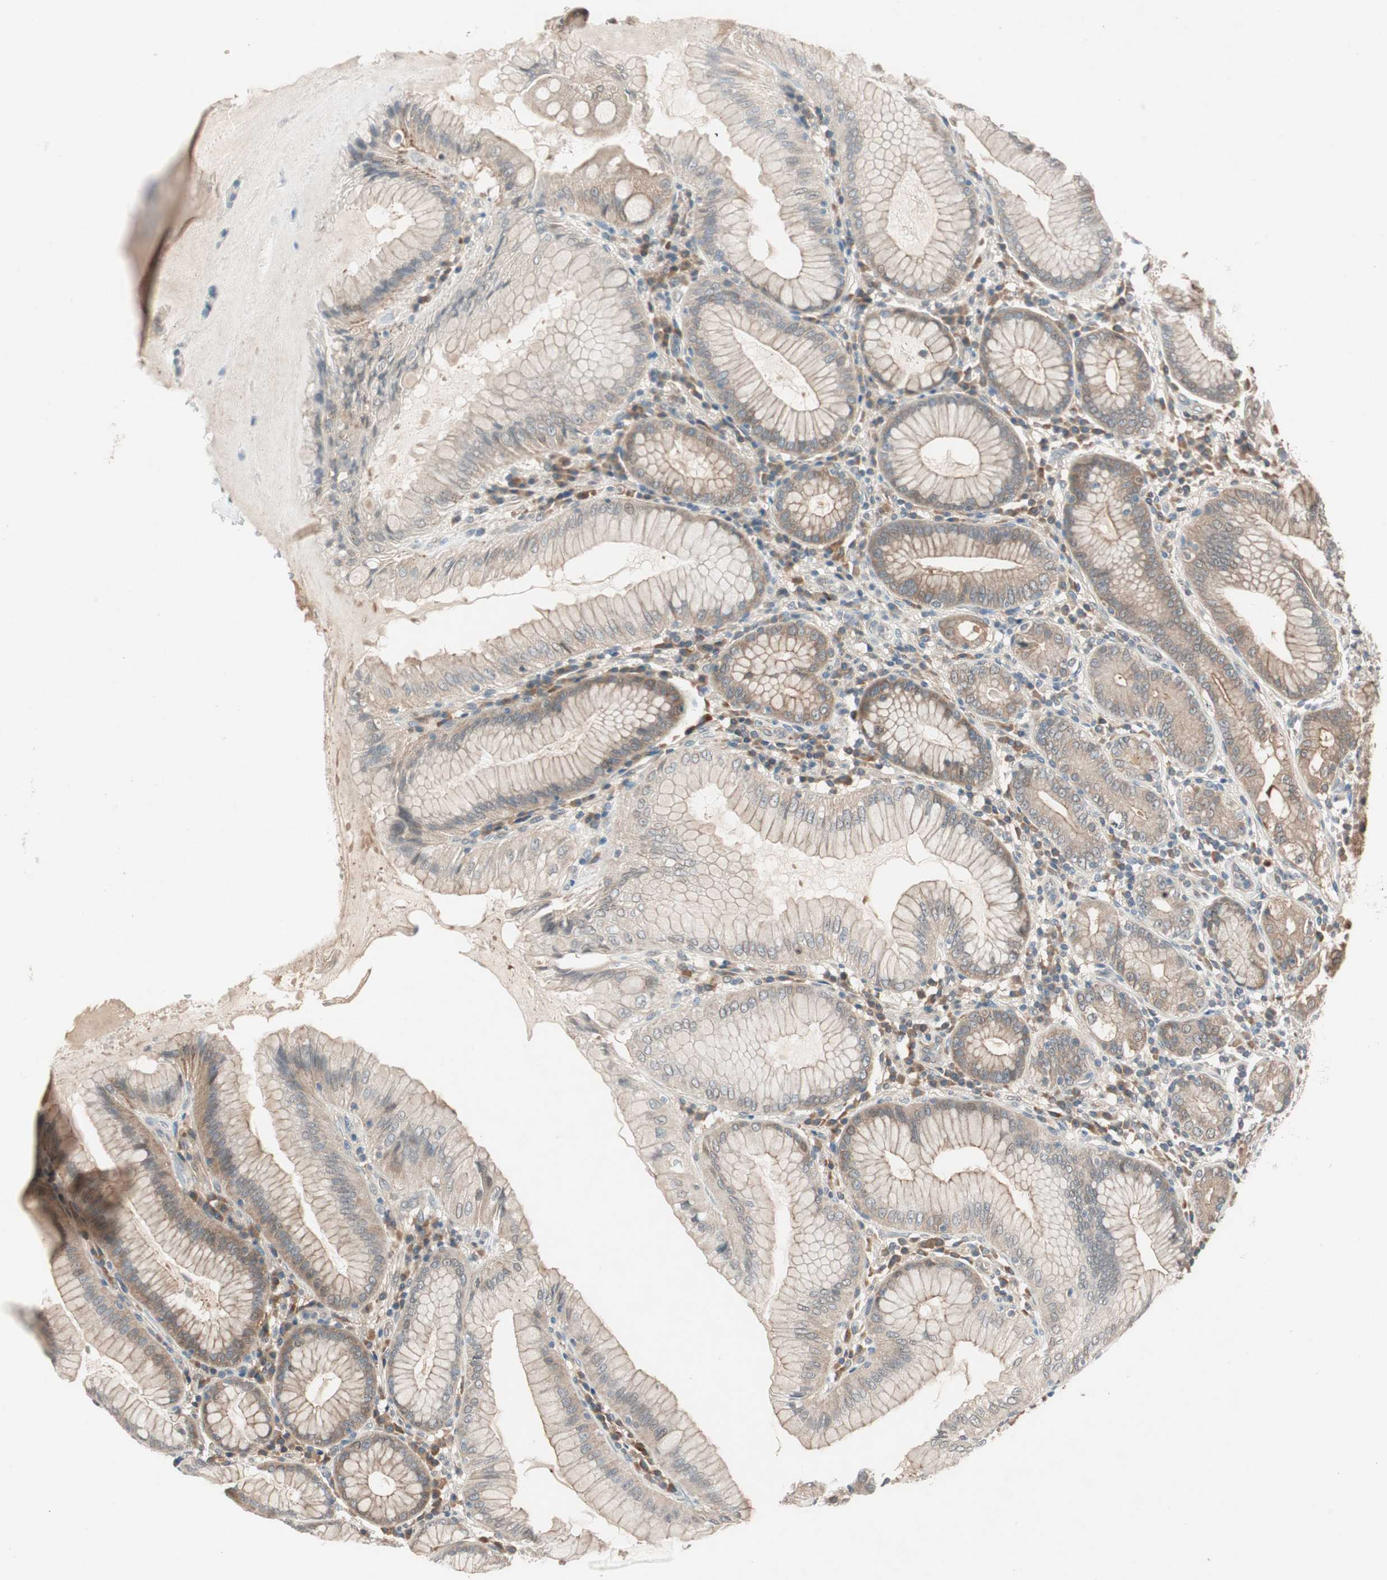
{"staining": {"intensity": "moderate", "quantity": ">75%", "location": "cytoplasmic/membranous"}, "tissue": "stomach", "cell_type": "Glandular cells", "image_type": "normal", "snomed": [{"axis": "morphology", "description": "Normal tissue, NOS"}, {"axis": "topography", "description": "Stomach, lower"}], "caption": "This is a histology image of immunohistochemistry (IHC) staining of unremarkable stomach, which shows moderate staining in the cytoplasmic/membranous of glandular cells.", "gene": "NCLN", "patient": {"sex": "female", "age": 76}}